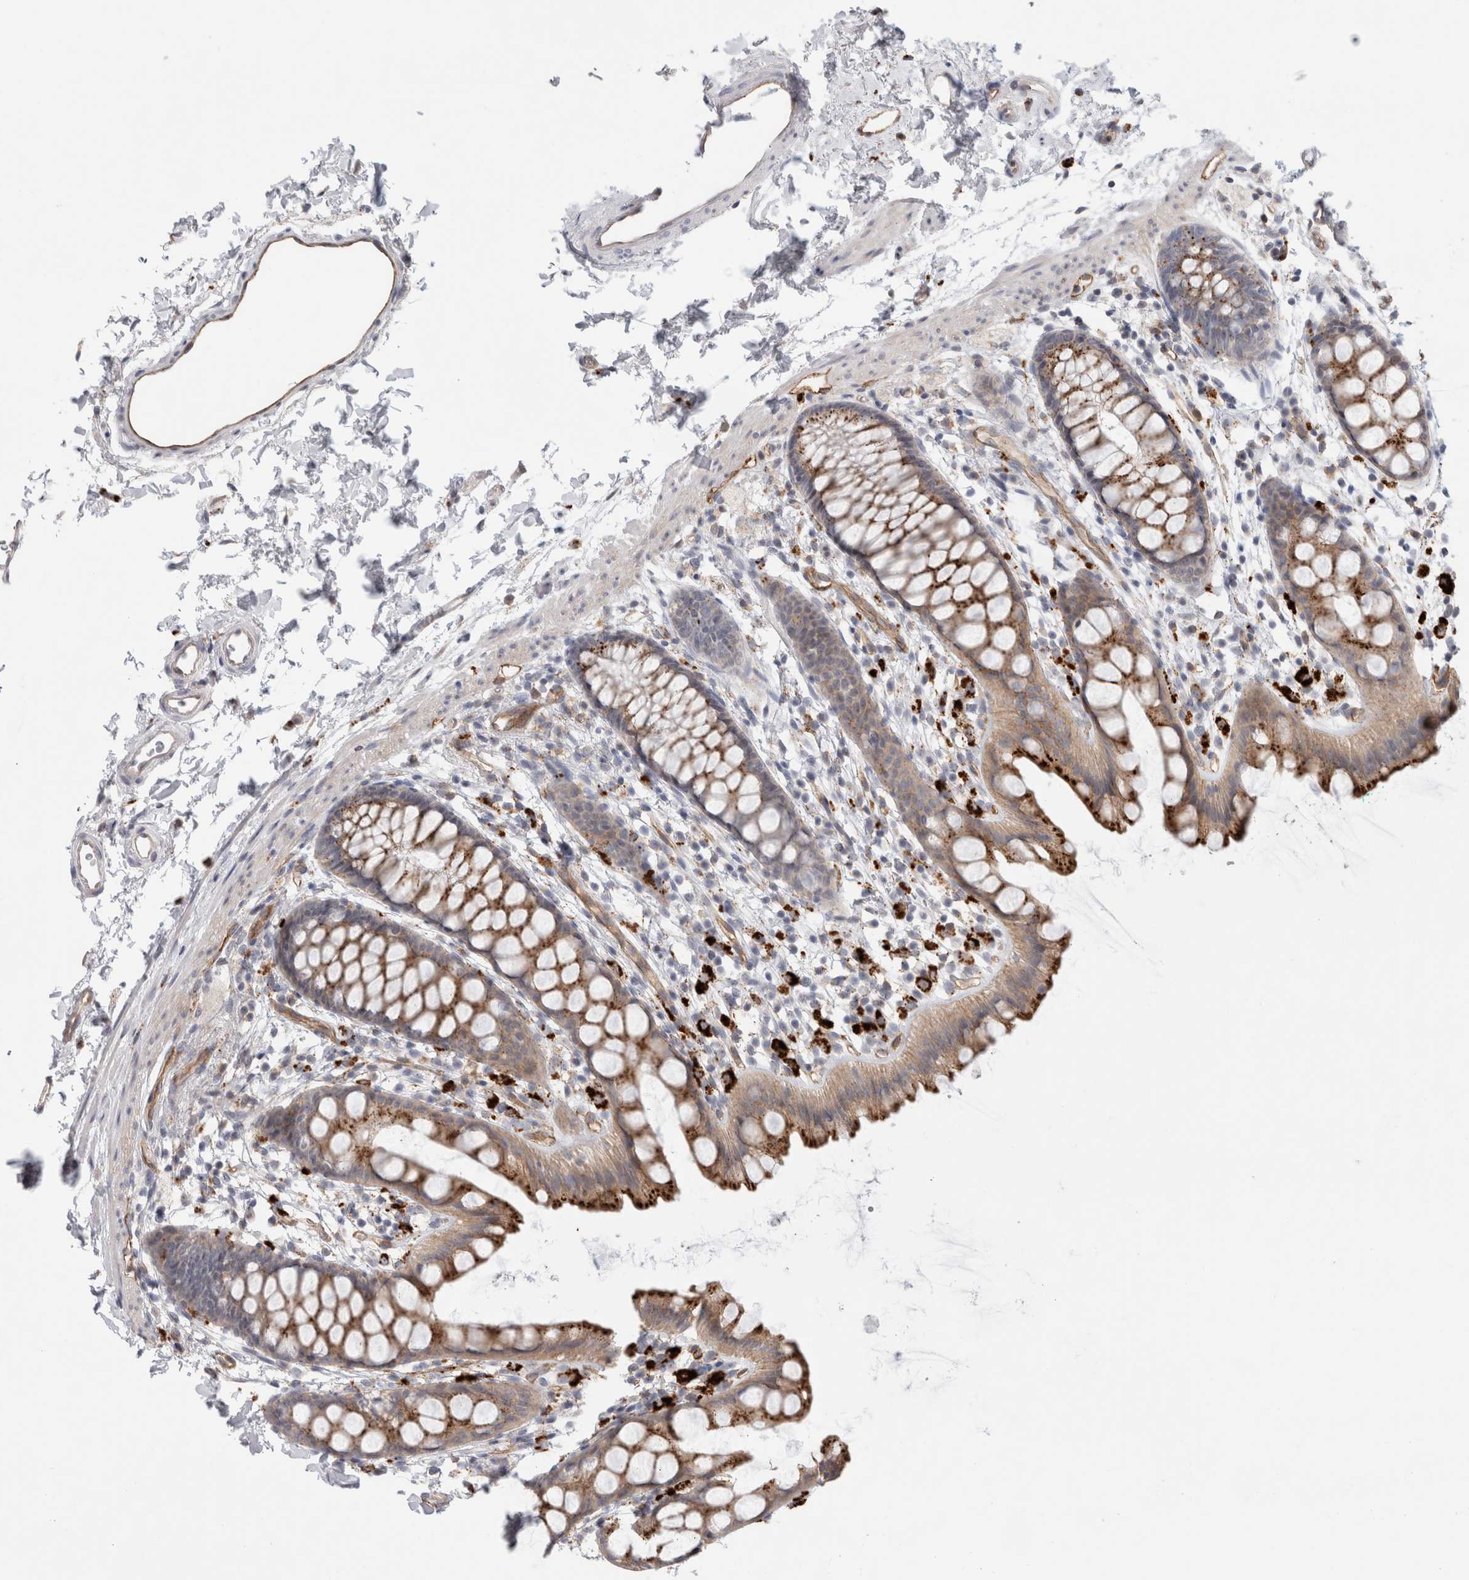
{"staining": {"intensity": "moderate", "quantity": ">75%", "location": "cytoplasmic/membranous"}, "tissue": "rectum", "cell_type": "Glandular cells", "image_type": "normal", "snomed": [{"axis": "morphology", "description": "Normal tissue, NOS"}, {"axis": "topography", "description": "Rectum"}], "caption": "Moderate cytoplasmic/membranous expression is appreciated in approximately >75% of glandular cells in benign rectum. The protein of interest is shown in brown color, while the nuclei are stained blue.", "gene": "ANKMY1", "patient": {"sex": "female", "age": 65}}